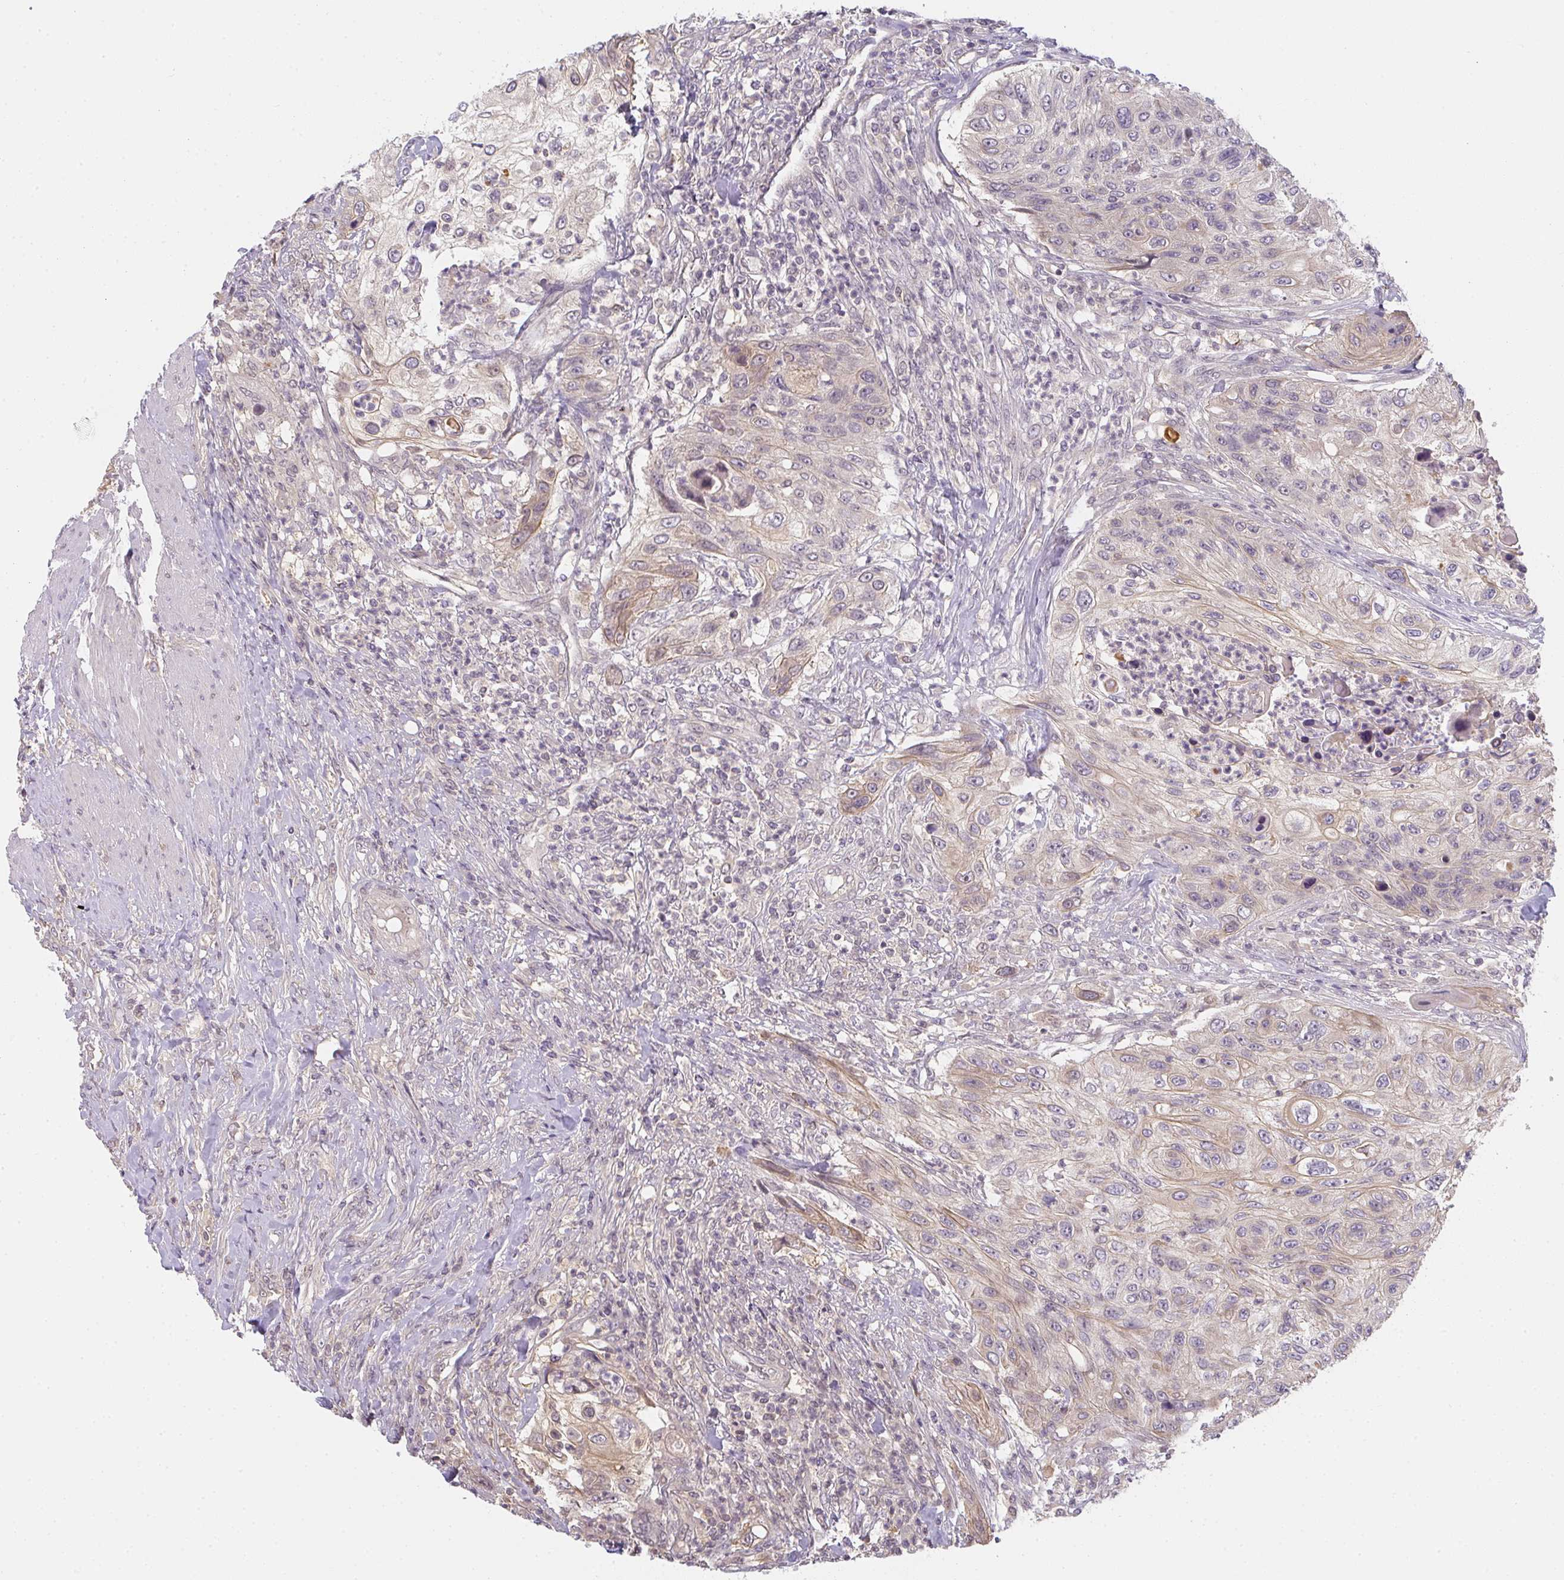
{"staining": {"intensity": "weak", "quantity": "25%-75%", "location": "cytoplasmic/membranous"}, "tissue": "urothelial cancer", "cell_type": "Tumor cells", "image_type": "cancer", "snomed": [{"axis": "morphology", "description": "Urothelial carcinoma, High grade"}, {"axis": "topography", "description": "Urinary bladder"}], "caption": "Immunohistochemistry of human high-grade urothelial carcinoma shows low levels of weak cytoplasmic/membranous expression in about 25%-75% of tumor cells.", "gene": "GSDMB", "patient": {"sex": "female", "age": 60}}